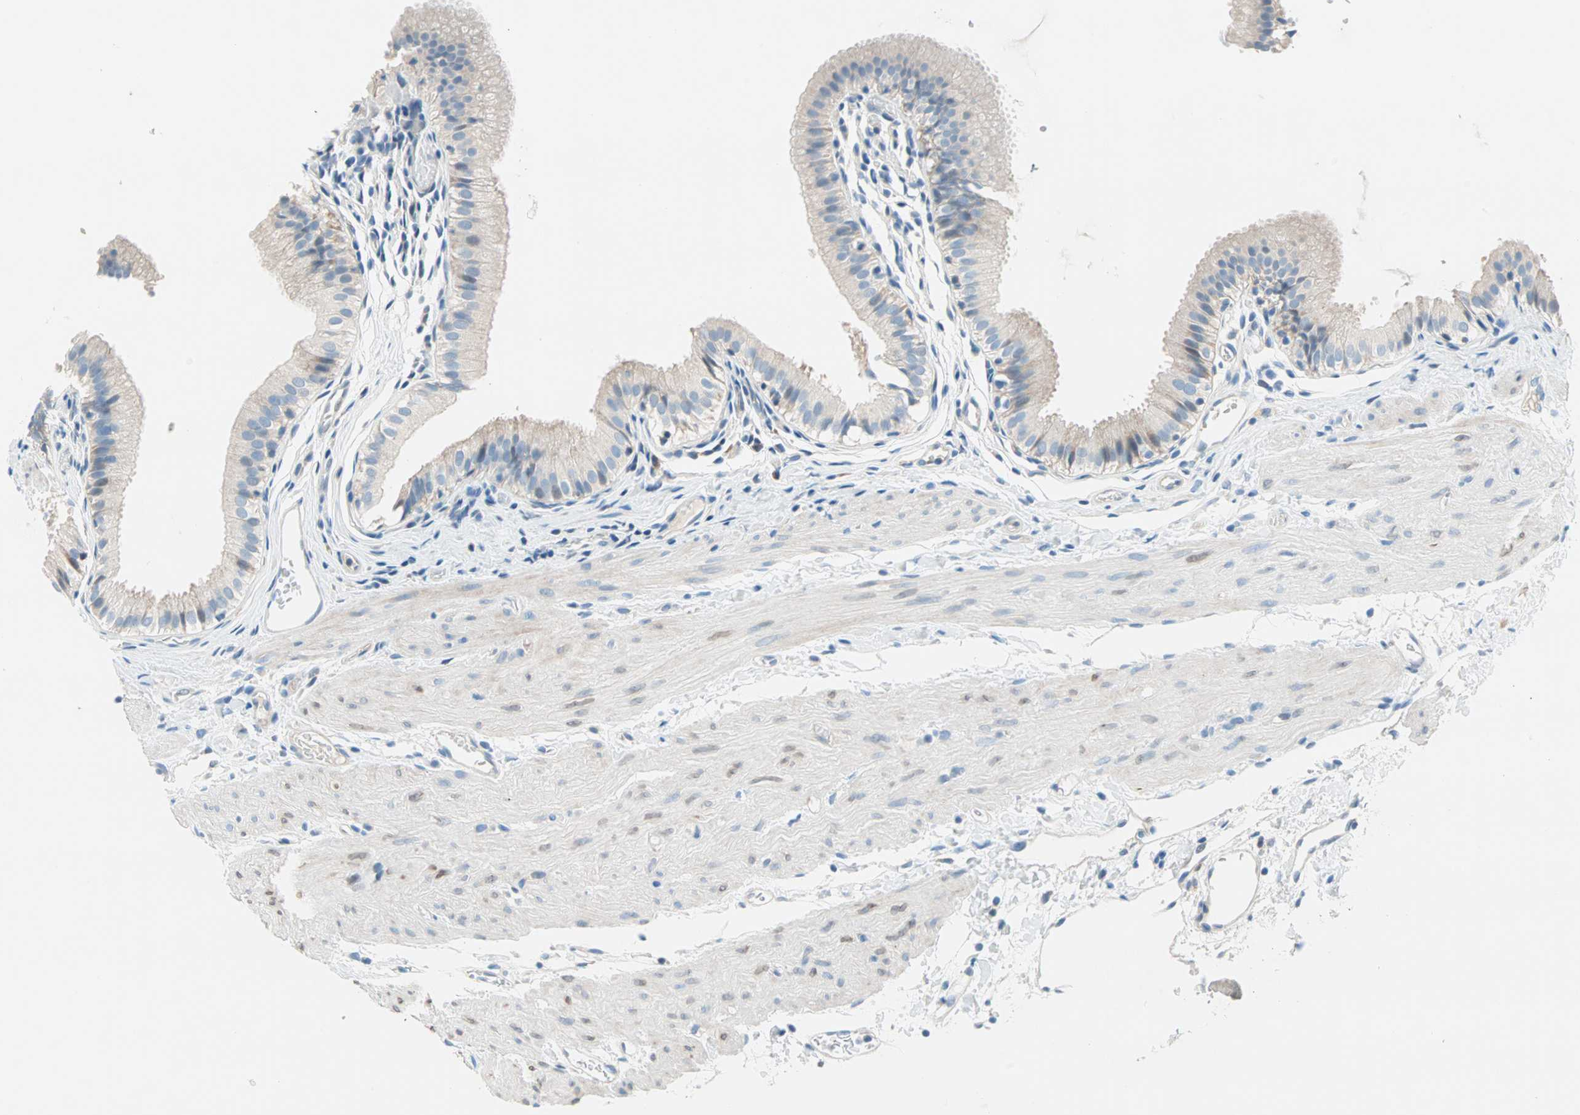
{"staining": {"intensity": "weak", "quantity": "25%-75%", "location": "cytoplasmic/membranous"}, "tissue": "gallbladder", "cell_type": "Glandular cells", "image_type": "normal", "snomed": [{"axis": "morphology", "description": "Normal tissue, NOS"}, {"axis": "topography", "description": "Gallbladder"}], "caption": "Immunohistochemistry staining of benign gallbladder, which displays low levels of weak cytoplasmic/membranous positivity in about 25%-75% of glandular cells indicating weak cytoplasmic/membranous protein positivity. The staining was performed using DAB (brown) for protein detection and nuclei were counterstained in hematoxylin (blue).", "gene": "TMEM163", "patient": {"sex": "female", "age": 26}}